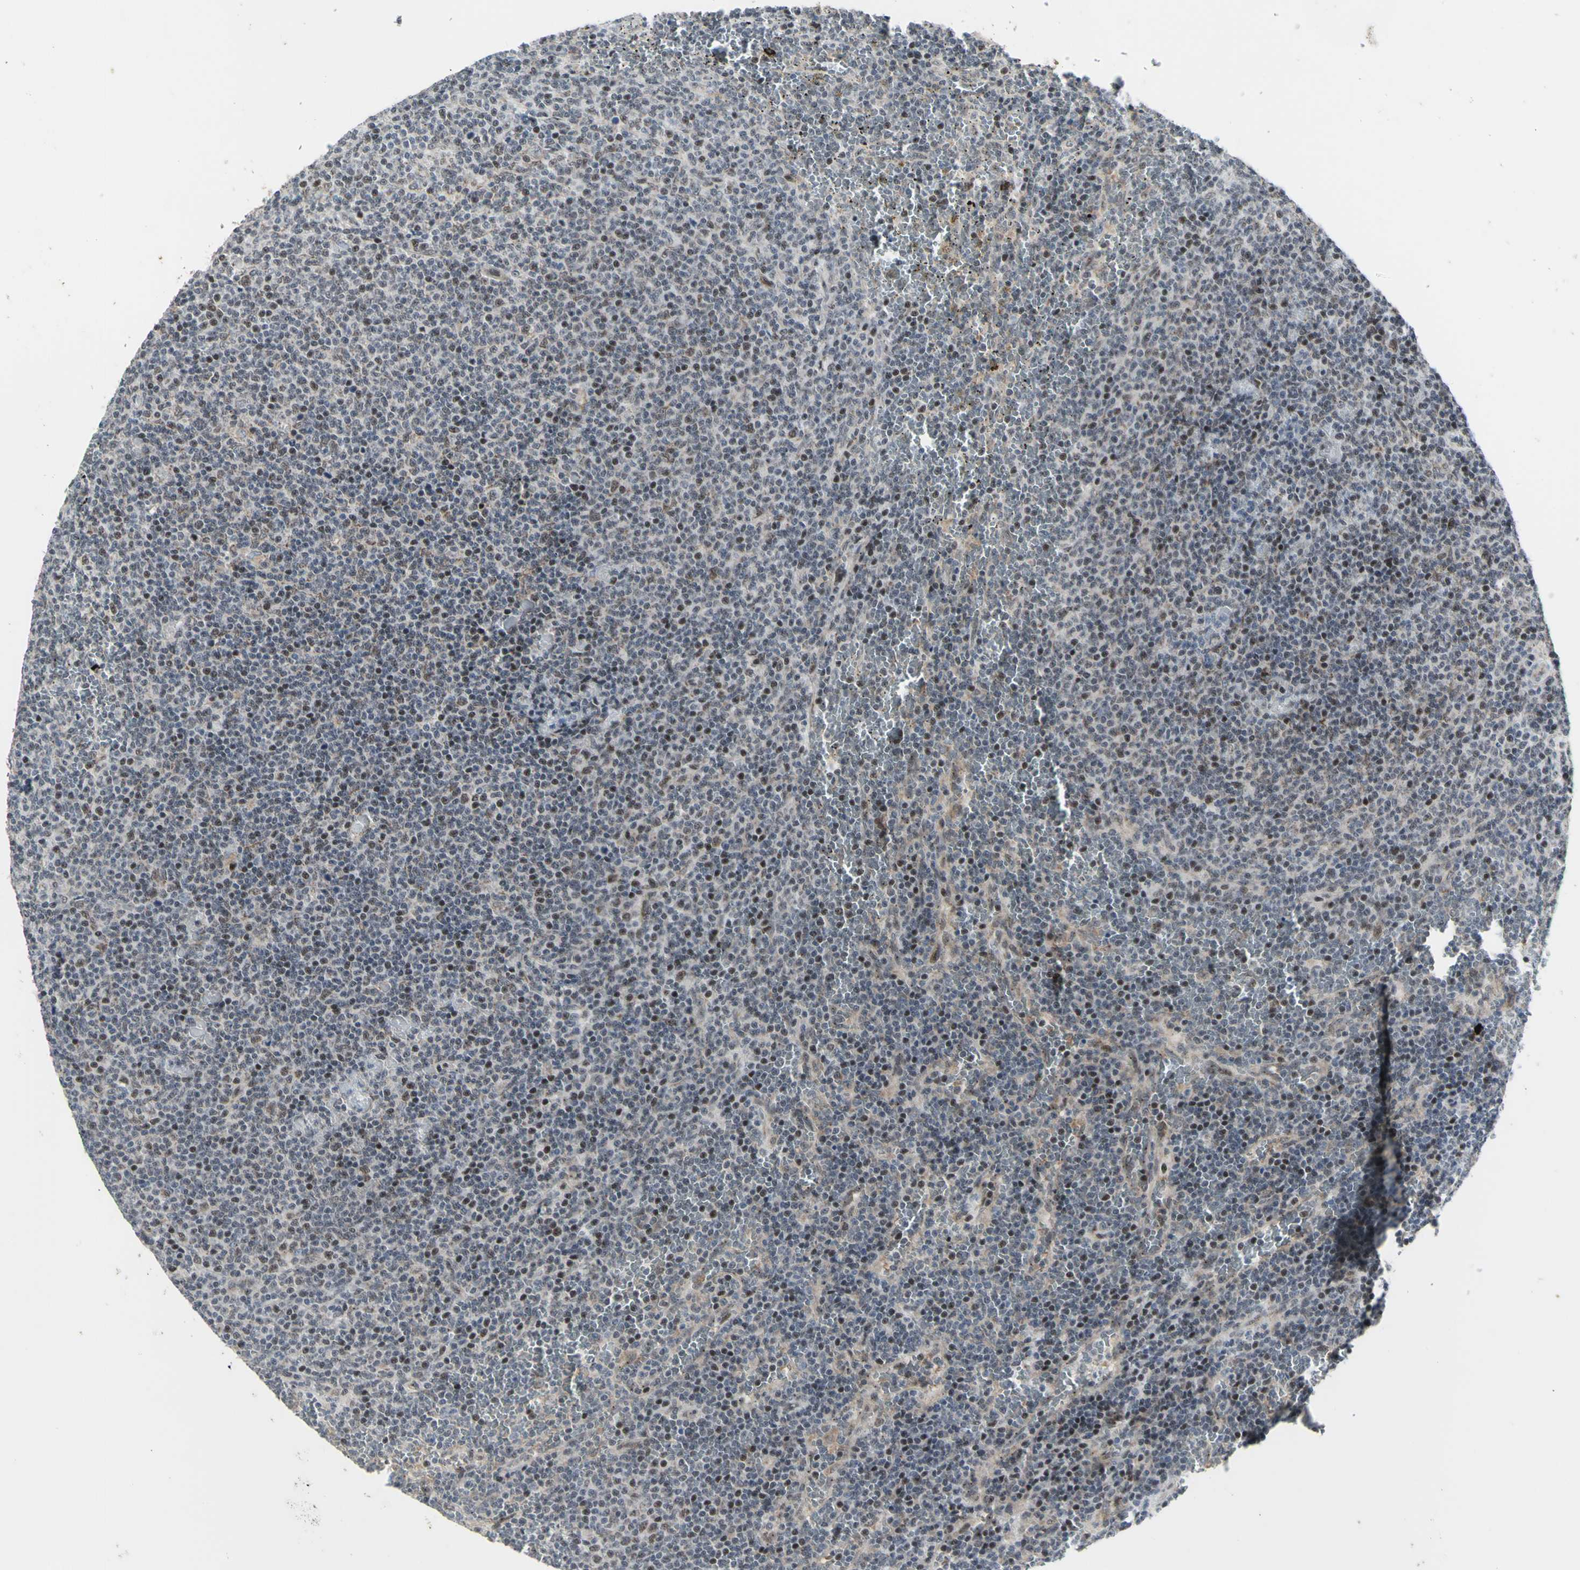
{"staining": {"intensity": "weak", "quantity": "25%-75%", "location": "cytoplasmic/membranous,nuclear"}, "tissue": "lymphoma", "cell_type": "Tumor cells", "image_type": "cancer", "snomed": [{"axis": "morphology", "description": "Malignant lymphoma, non-Hodgkin's type, Low grade"}, {"axis": "topography", "description": "Spleen"}], "caption": "IHC image of neoplastic tissue: human malignant lymphoma, non-Hodgkin's type (low-grade) stained using IHC reveals low levels of weak protein expression localized specifically in the cytoplasmic/membranous and nuclear of tumor cells, appearing as a cytoplasmic/membranous and nuclear brown color.", "gene": "DHRS7B", "patient": {"sex": "female", "age": 50}}